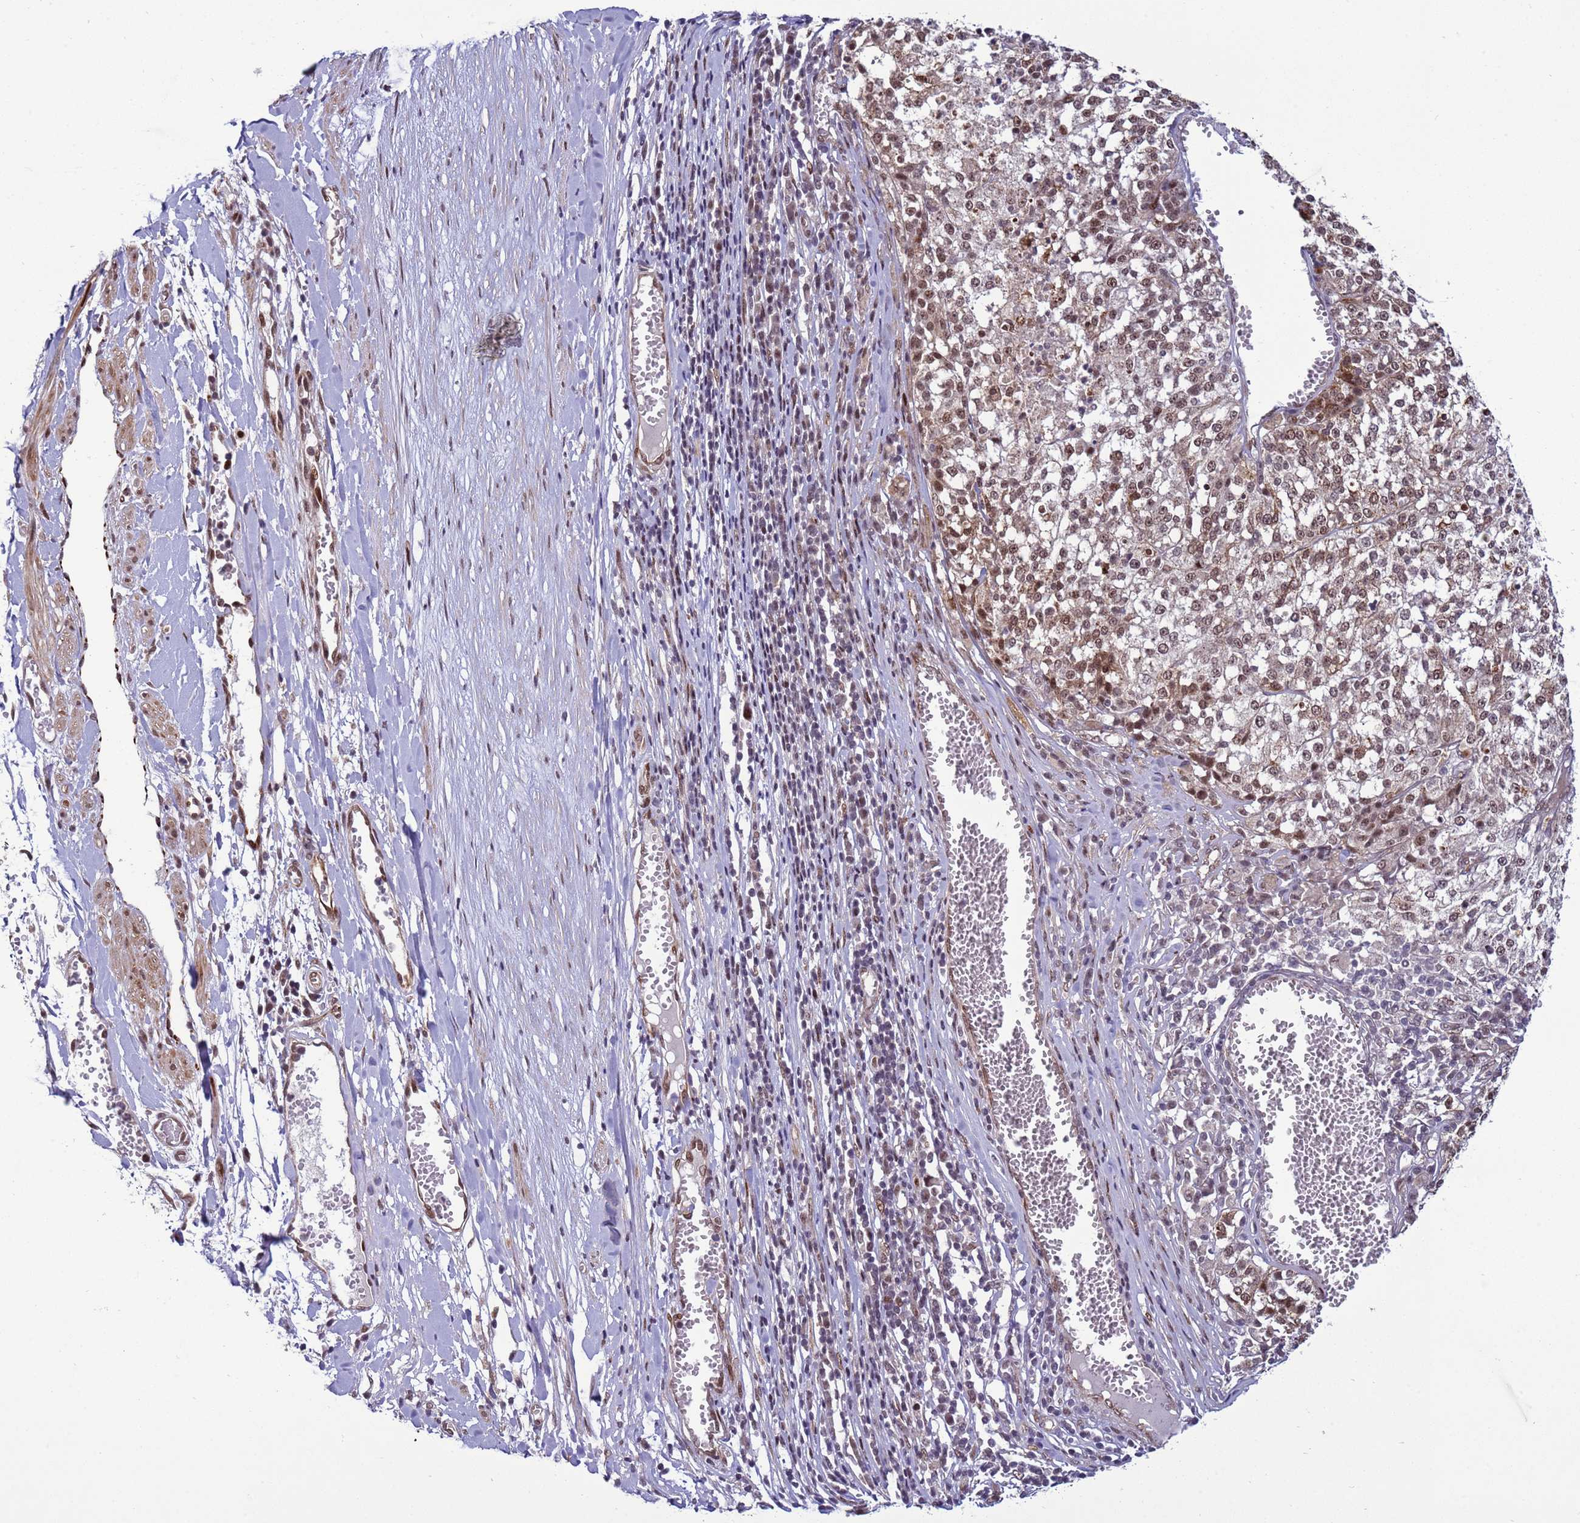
{"staining": {"intensity": "weak", "quantity": "25%-75%", "location": "nuclear"}, "tissue": "melanoma", "cell_type": "Tumor cells", "image_type": "cancer", "snomed": [{"axis": "morphology", "description": "Malignant melanoma, NOS"}, {"axis": "topography", "description": "Skin"}], "caption": "A photomicrograph showing weak nuclear expression in approximately 25%-75% of tumor cells in malignant melanoma, as visualized by brown immunohistochemical staining.", "gene": "SHC3", "patient": {"sex": "female", "age": 64}}